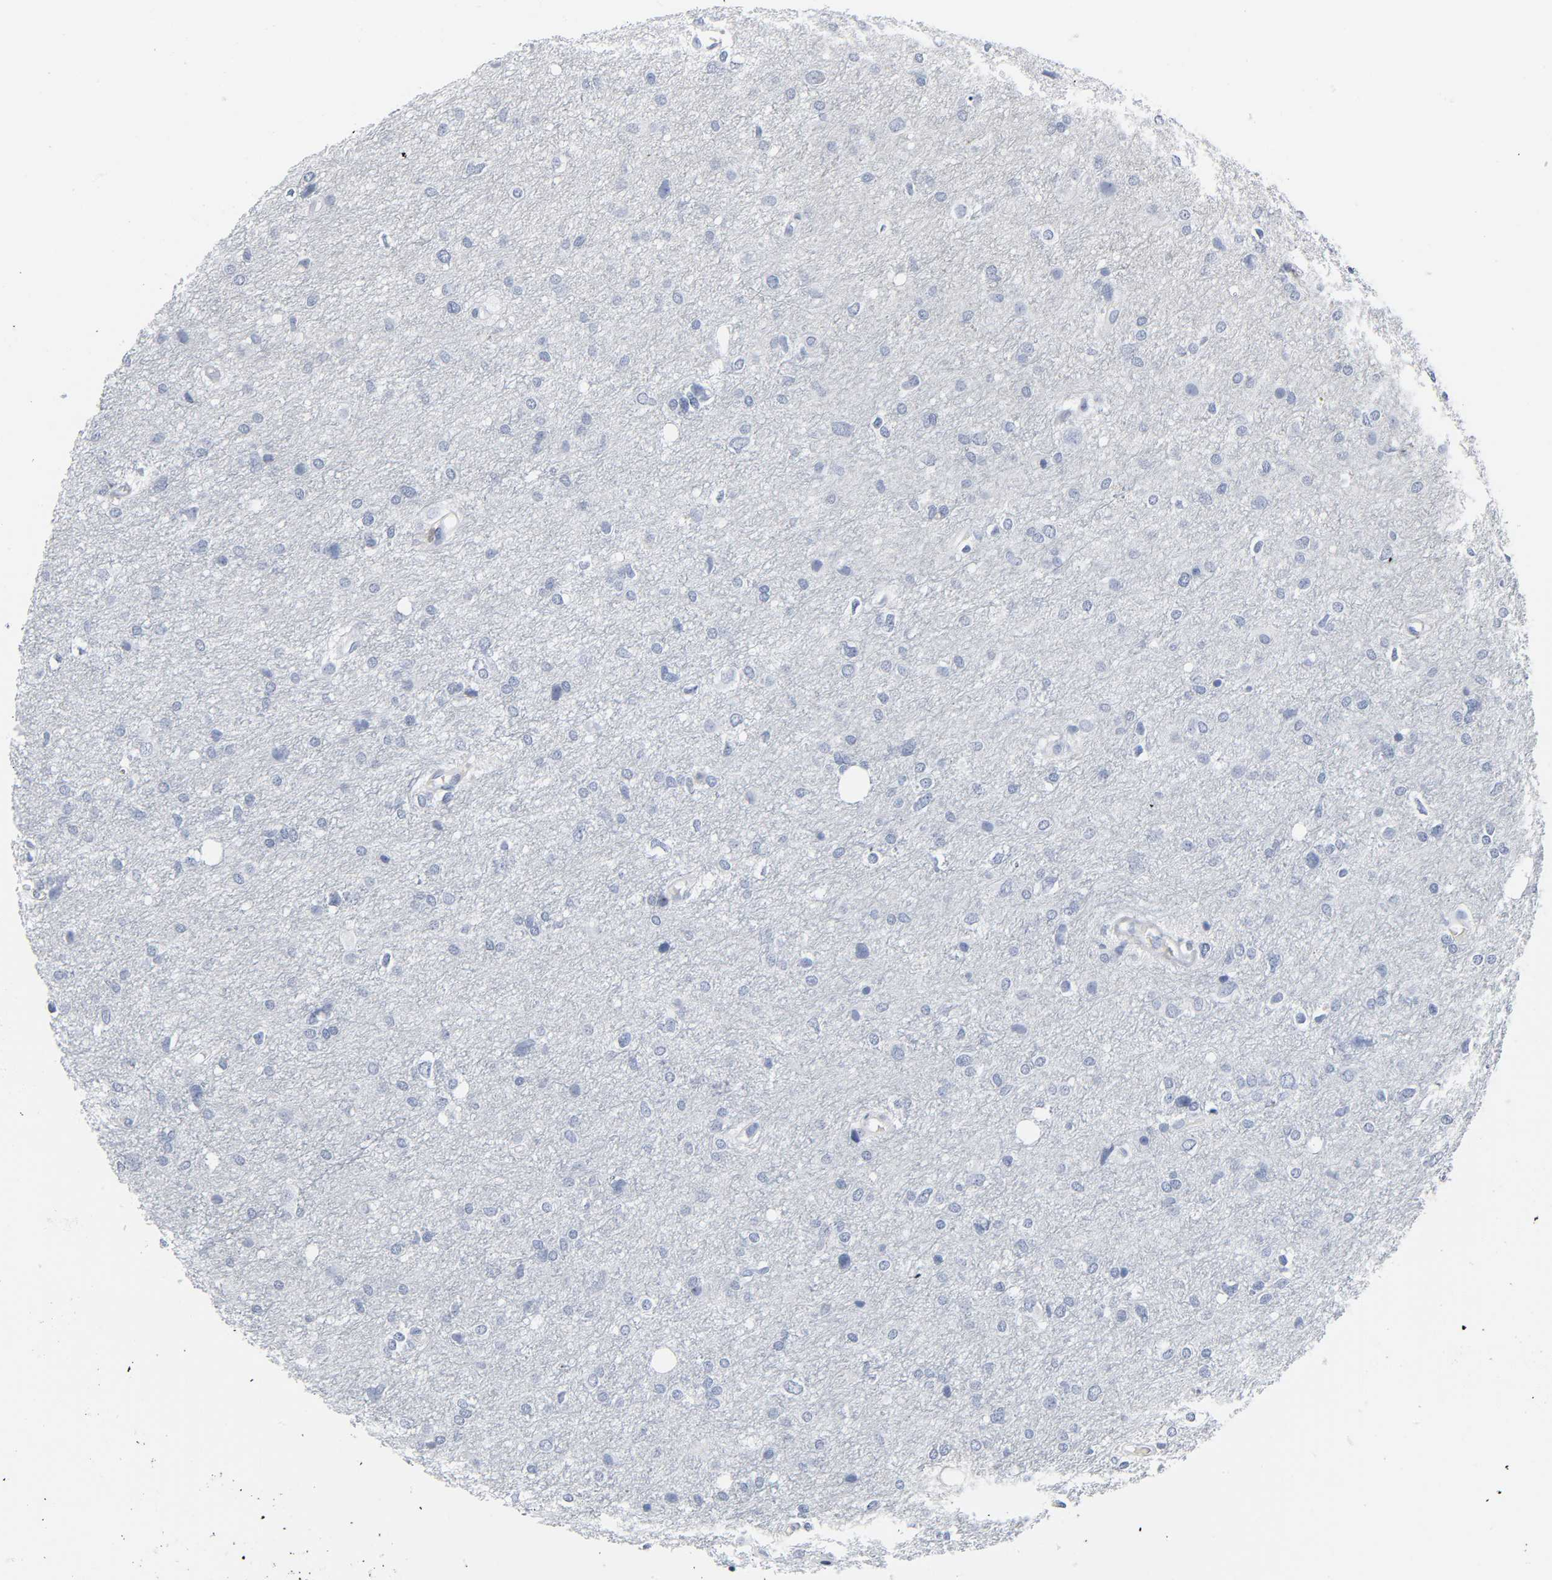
{"staining": {"intensity": "negative", "quantity": "none", "location": "none"}, "tissue": "glioma", "cell_type": "Tumor cells", "image_type": "cancer", "snomed": [{"axis": "morphology", "description": "Glioma, malignant, High grade"}, {"axis": "topography", "description": "Brain"}], "caption": "Tumor cells are negative for protein expression in human high-grade glioma (malignant).", "gene": "DOK2", "patient": {"sex": "female", "age": 59}}